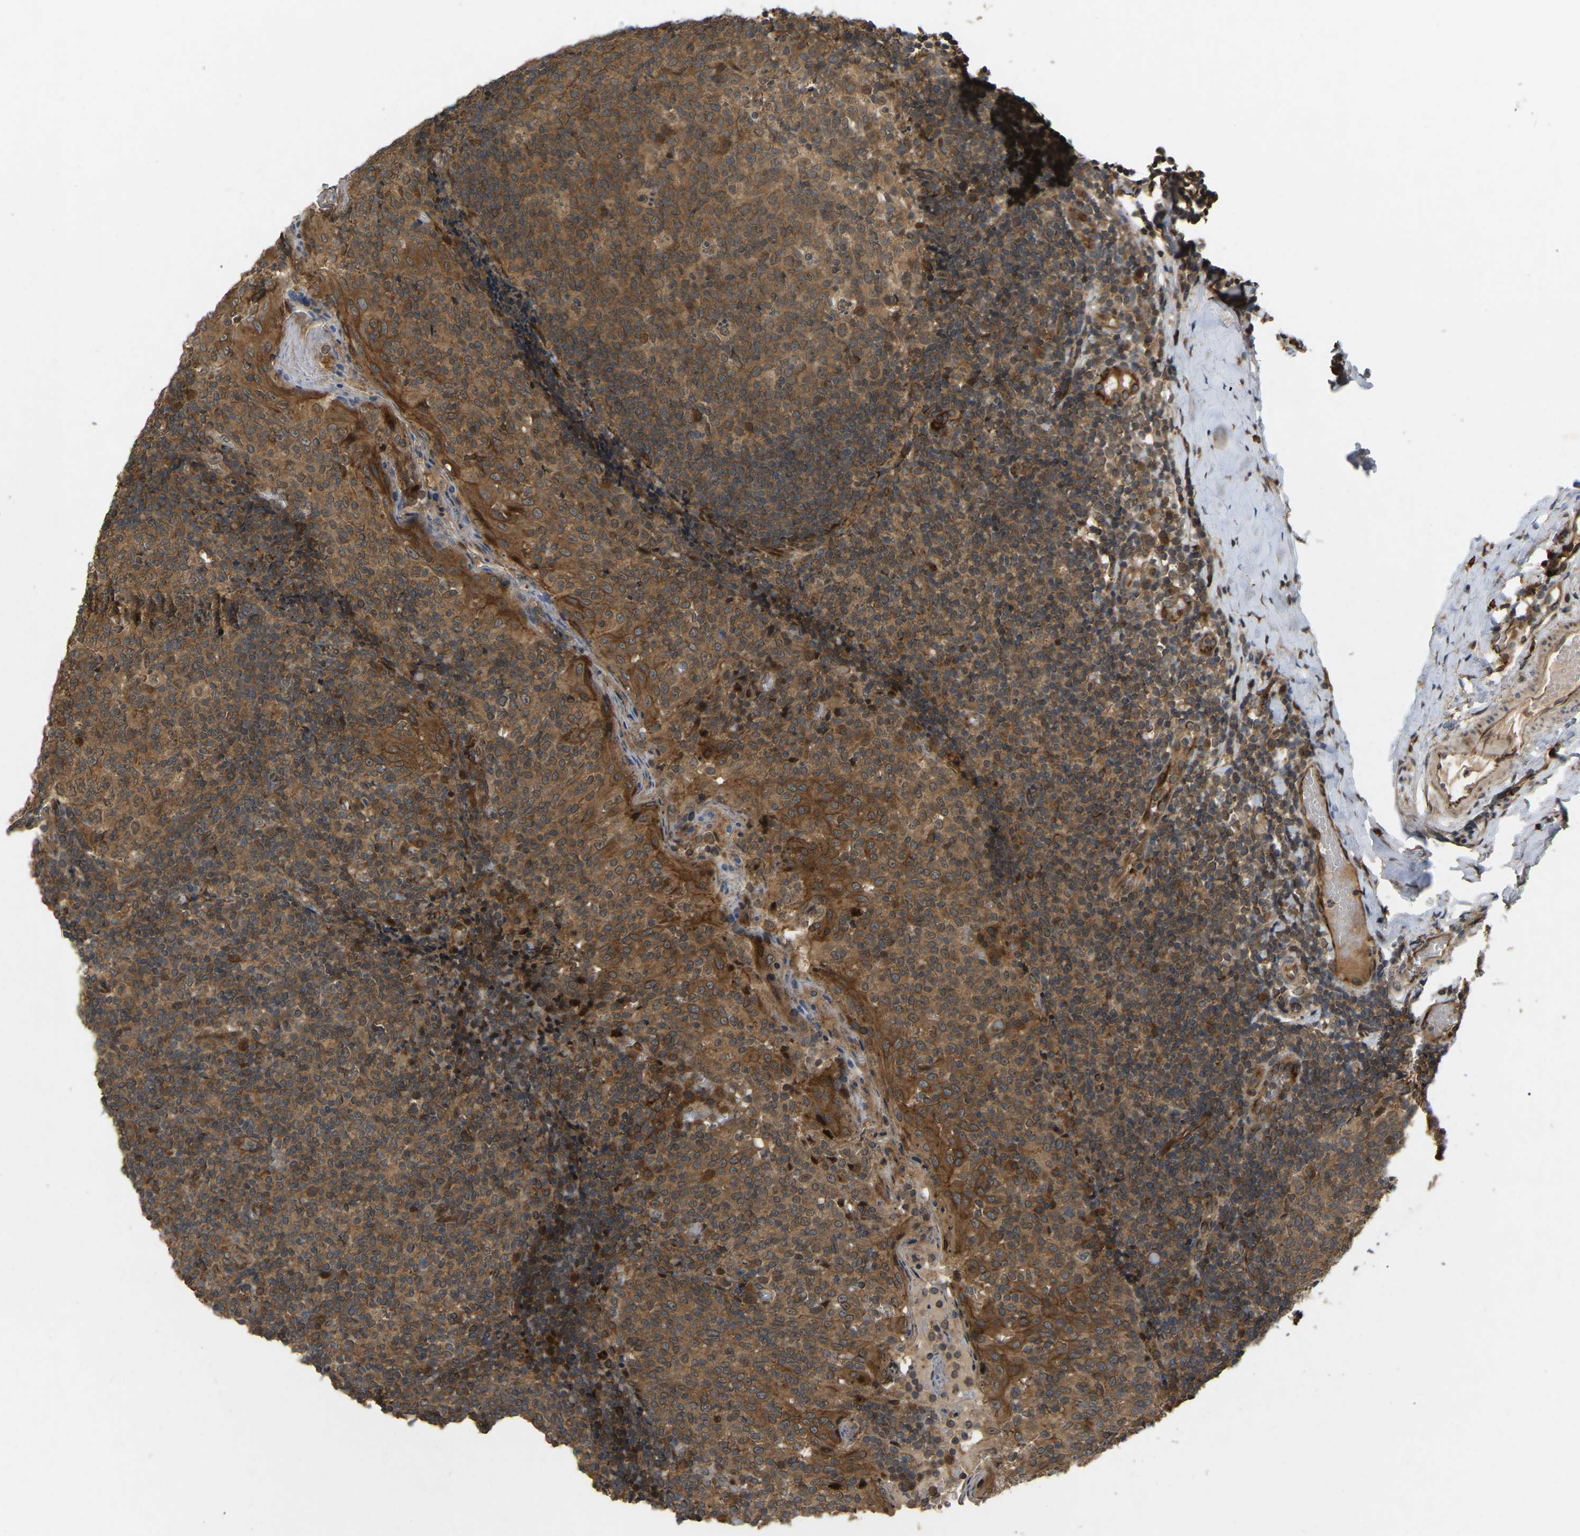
{"staining": {"intensity": "moderate", "quantity": ">75%", "location": "cytoplasmic/membranous,nuclear"}, "tissue": "tonsil", "cell_type": "Germinal center cells", "image_type": "normal", "snomed": [{"axis": "morphology", "description": "Normal tissue, NOS"}, {"axis": "topography", "description": "Tonsil"}], "caption": "Immunohistochemistry (IHC) micrograph of benign tonsil: tonsil stained using immunohistochemistry (IHC) demonstrates medium levels of moderate protein expression localized specifically in the cytoplasmic/membranous,nuclear of germinal center cells, appearing as a cytoplasmic/membranous,nuclear brown color.", "gene": "KIAA1549", "patient": {"sex": "female", "age": 19}}